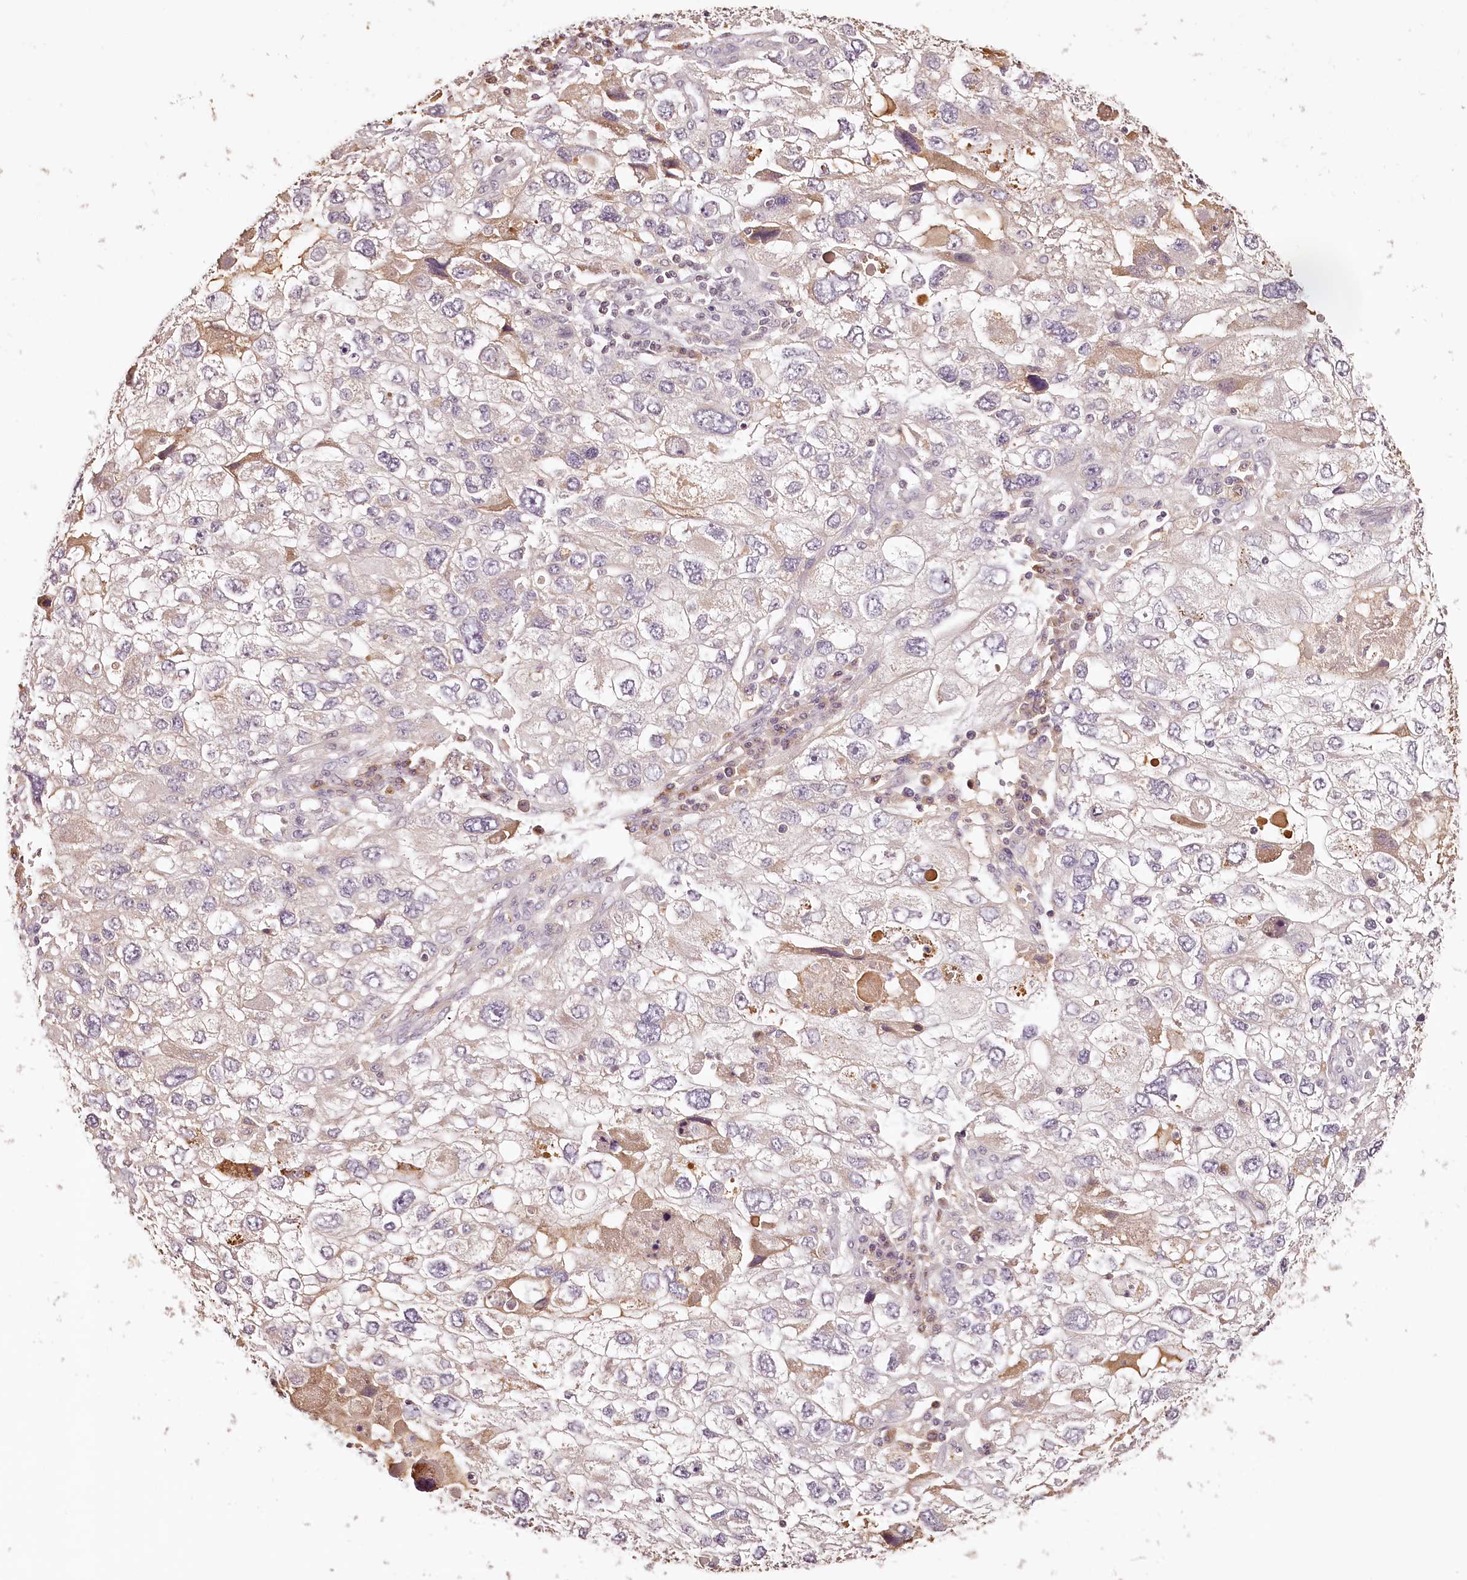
{"staining": {"intensity": "moderate", "quantity": "<25%", "location": "cytoplasmic/membranous"}, "tissue": "endometrial cancer", "cell_type": "Tumor cells", "image_type": "cancer", "snomed": [{"axis": "morphology", "description": "Adenocarcinoma, NOS"}, {"axis": "topography", "description": "Endometrium"}], "caption": "IHC of endometrial cancer displays low levels of moderate cytoplasmic/membranous expression in approximately <25% of tumor cells.", "gene": "SYNGR1", "patient": {"sex": "female", "age": 49}}